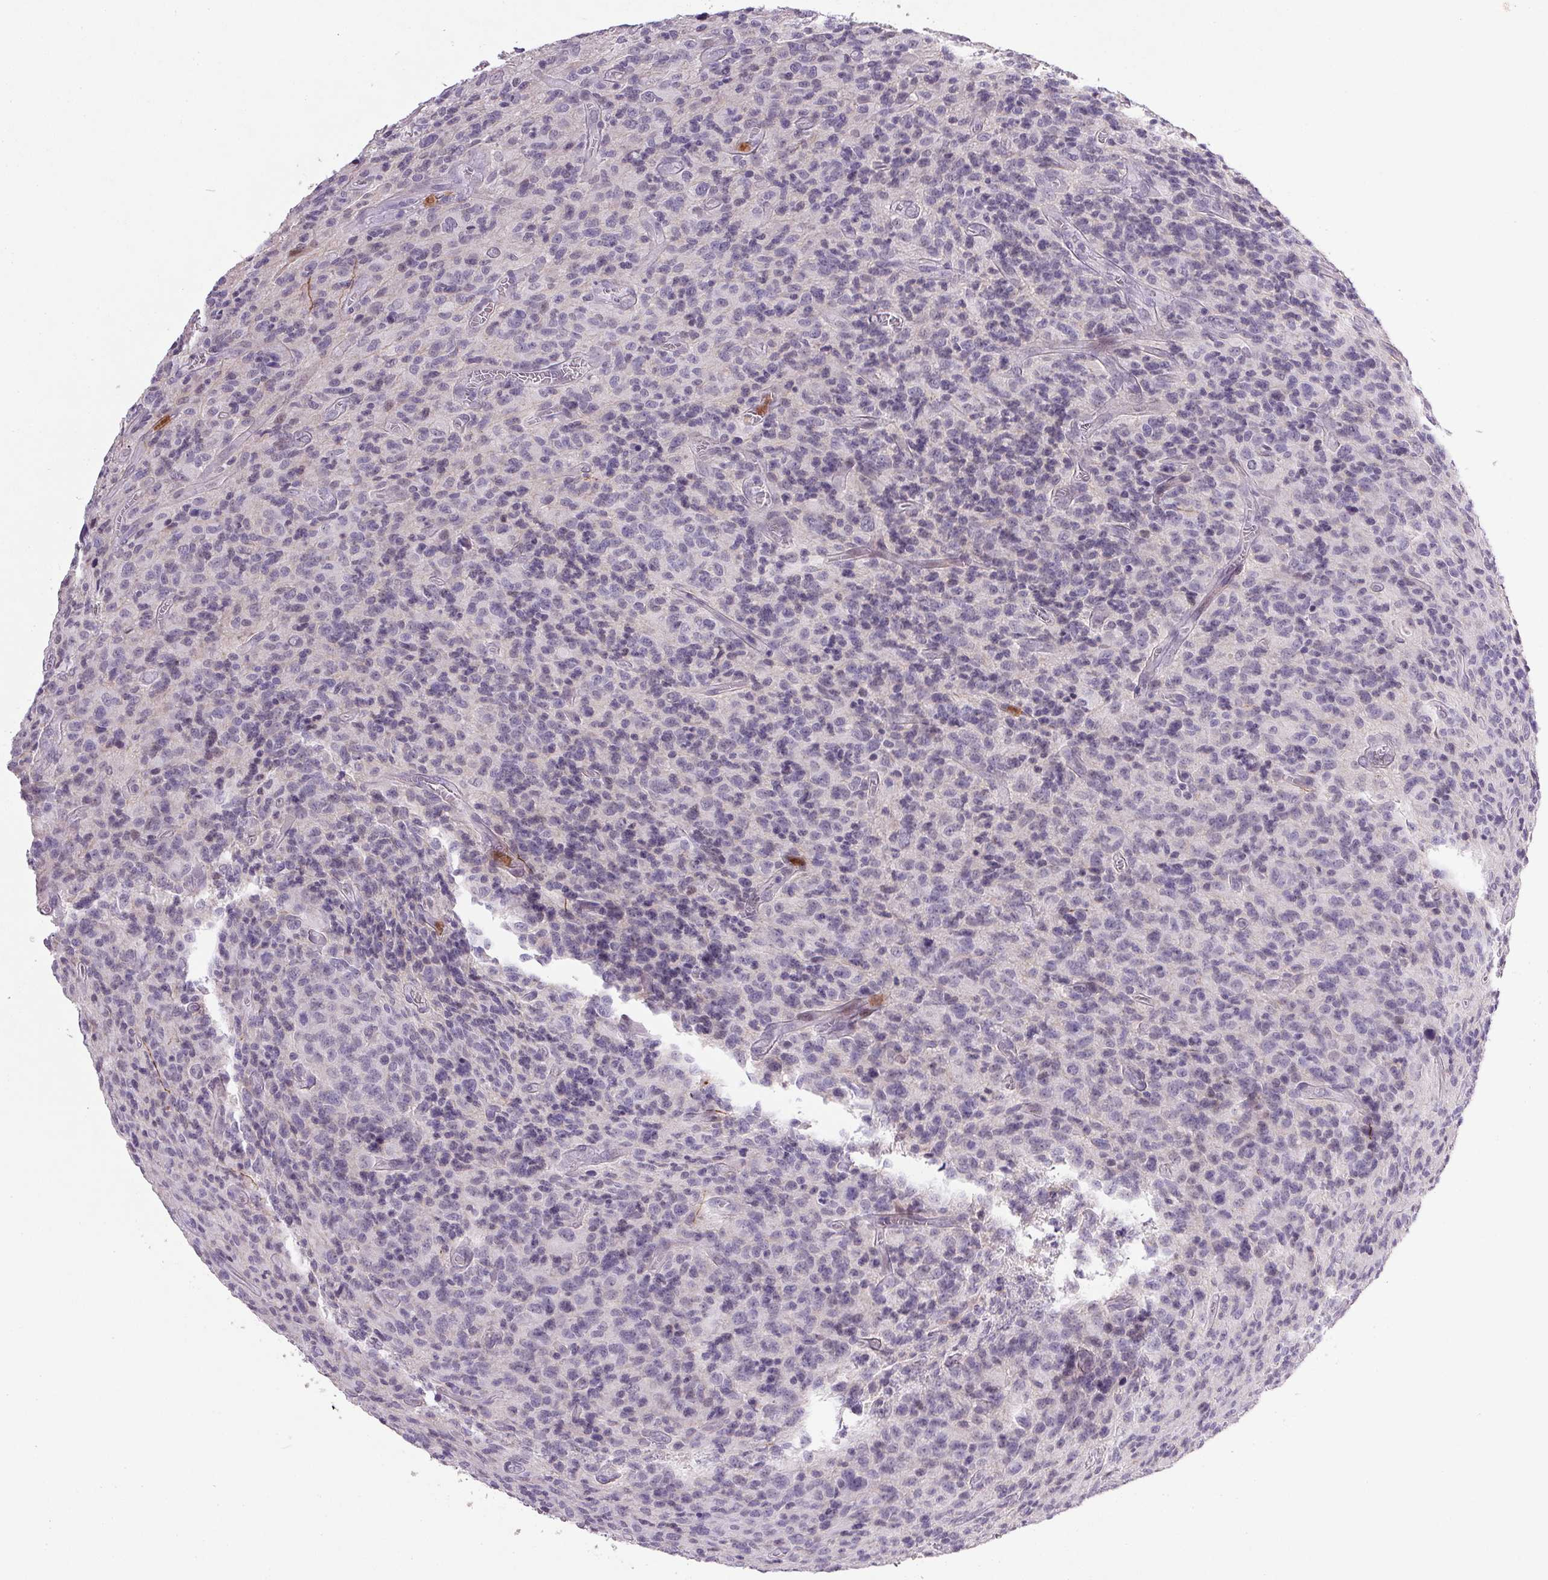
{"staining": {"intensity": "negative", "quantity": "none", "location": "none"}, "tissue": "glioma", "cell_type": "Tumor cells", "image_type": "cancer", "snomed": [{"axis": "morphology", "description": "Glioma, malignant, High grade"}, {"axis": "topography", "description": "Brain"}], "caption": "Immunohistochemistry photomicrograph of human high-grade glioma (malignant) stained for a protein (brown), which demonstrates no positivity in tumor cells.", "gene": "TRDN", "patient": {"sex": "male", "age": 76}}